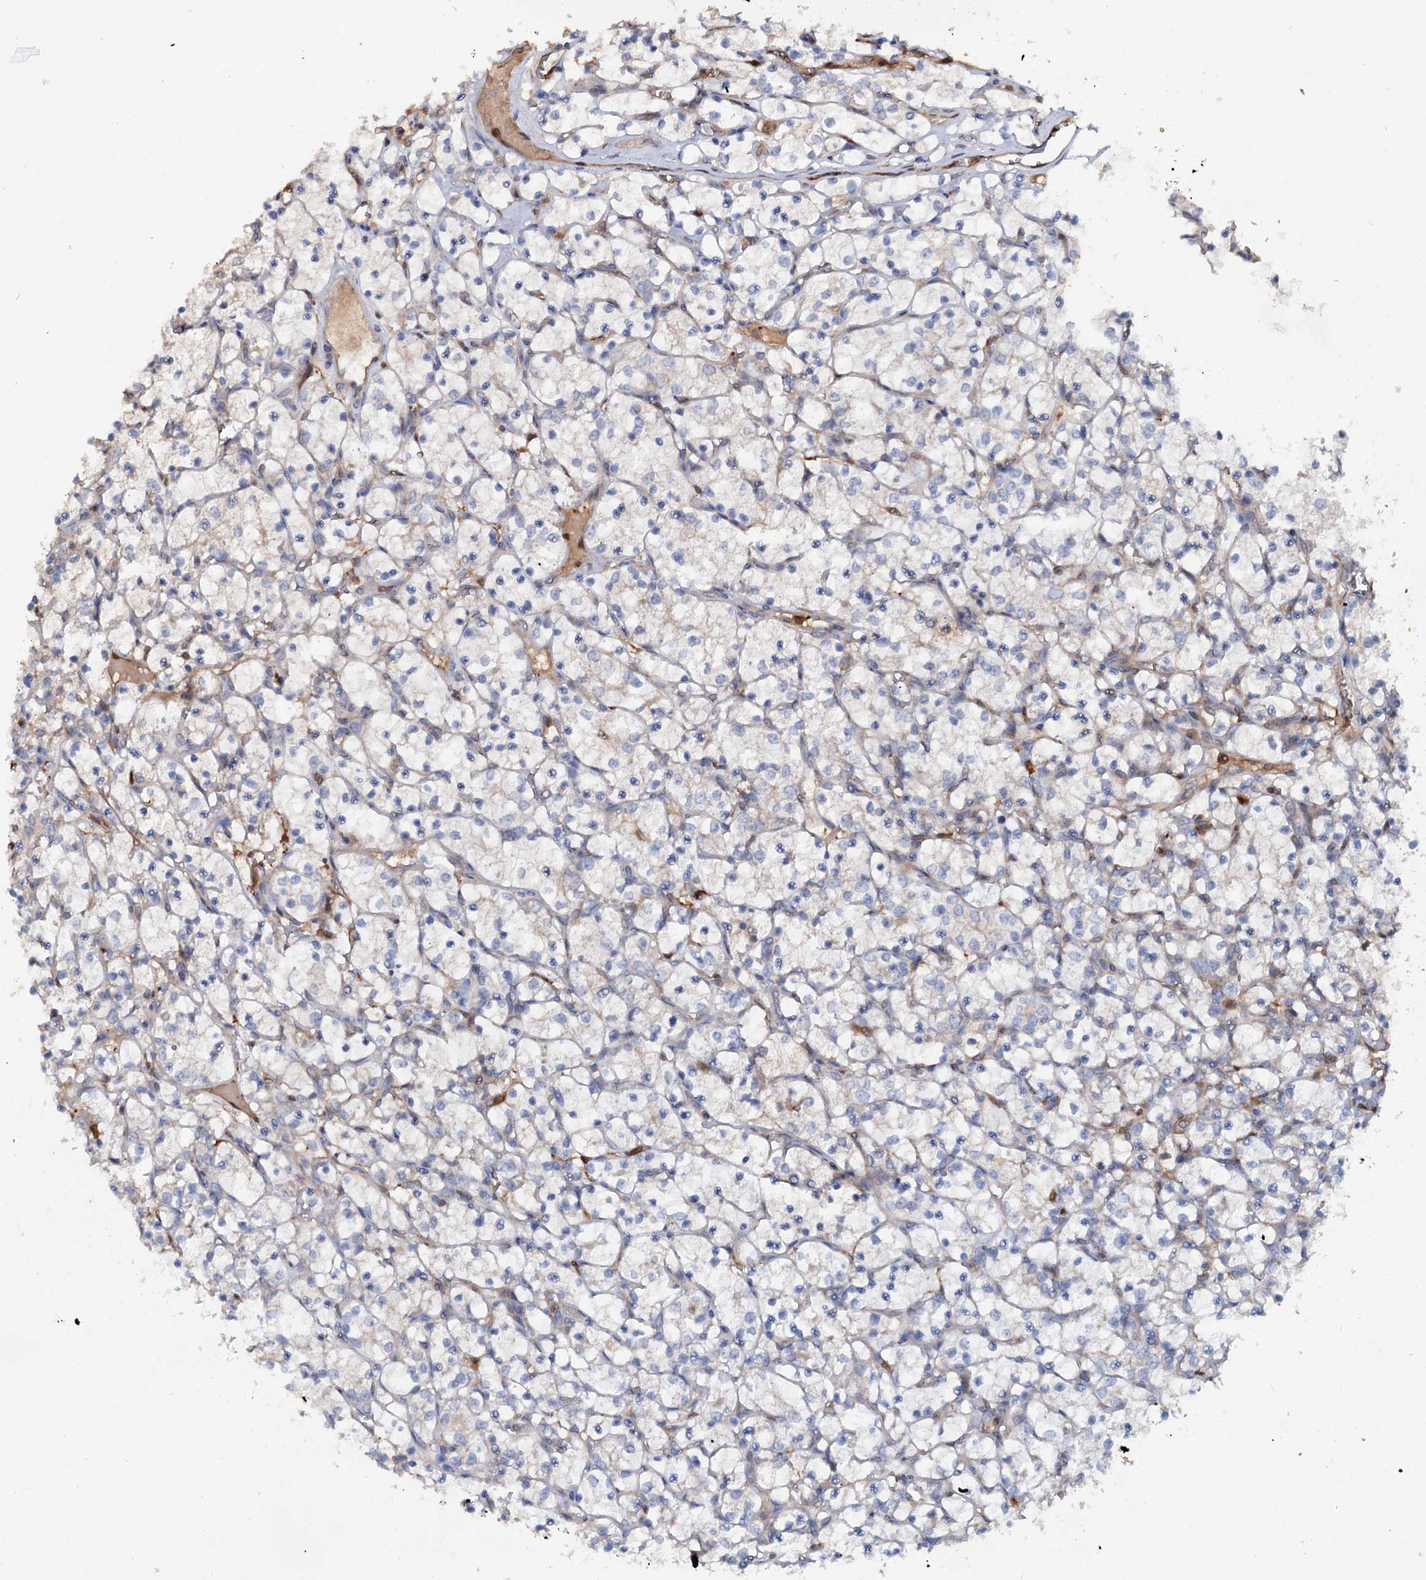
{"staining": {"intensity": "negative", "quantity": "none", "location": "none"}, "tissue": "renal cancer", "cell_type": "Tumor cells", "image_type": "cancer", "snomed": [{"axis": "morphology", "description": "Adenocarcinoma, NOS"}, {"axis": "topography", "description": "Kidney"}], "caption": "The micrograph reveals no staining of tumor cells in renal cancer.", "gene": "IL17RD", "patient": {"sex": "female", "age": 69}}